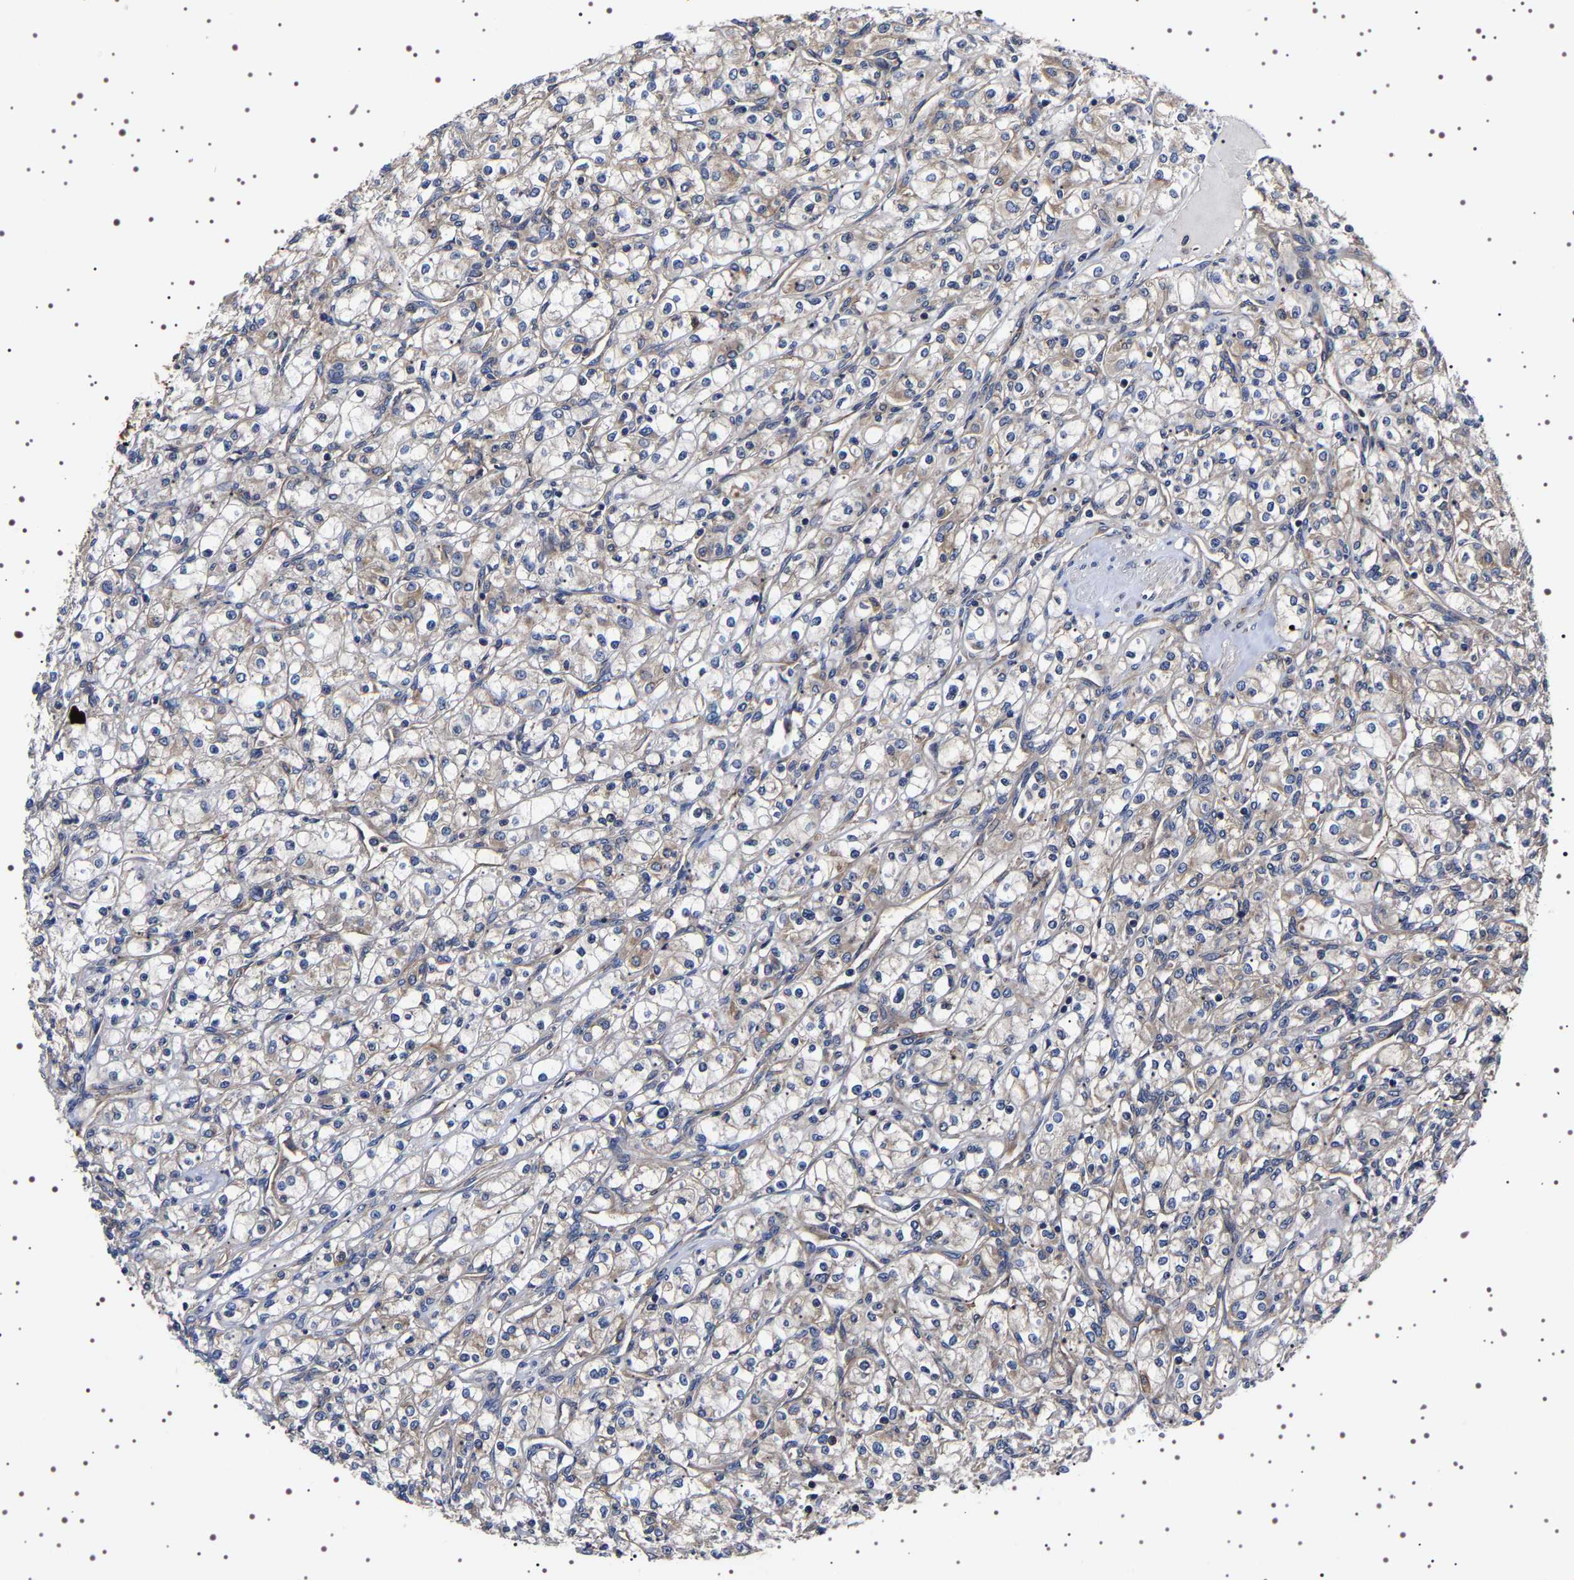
{"staining": {"intensity": "weak", "quantity": ">75%", "location": "cytoplasmic/membranous"}, "tissue": "renal cancer", "cell_type": "Tumor cells", "image_type": "cancer", "snomed": [{"axis": "morphology", "description": "Adenocarcinoma, NOS"}, {"axis": "topography", "description": "Kidney"}], "caption": "Immunohistochemical staining of renal adenocarcinoma displays weak cytoplasmic/membranous protein staining in about >75% of tumor cells. (brown staining indicates protein expression, while blue staining denotes nuclei).", "gene": "DARS1", "patient": {"sex": "male", "age": 77}}